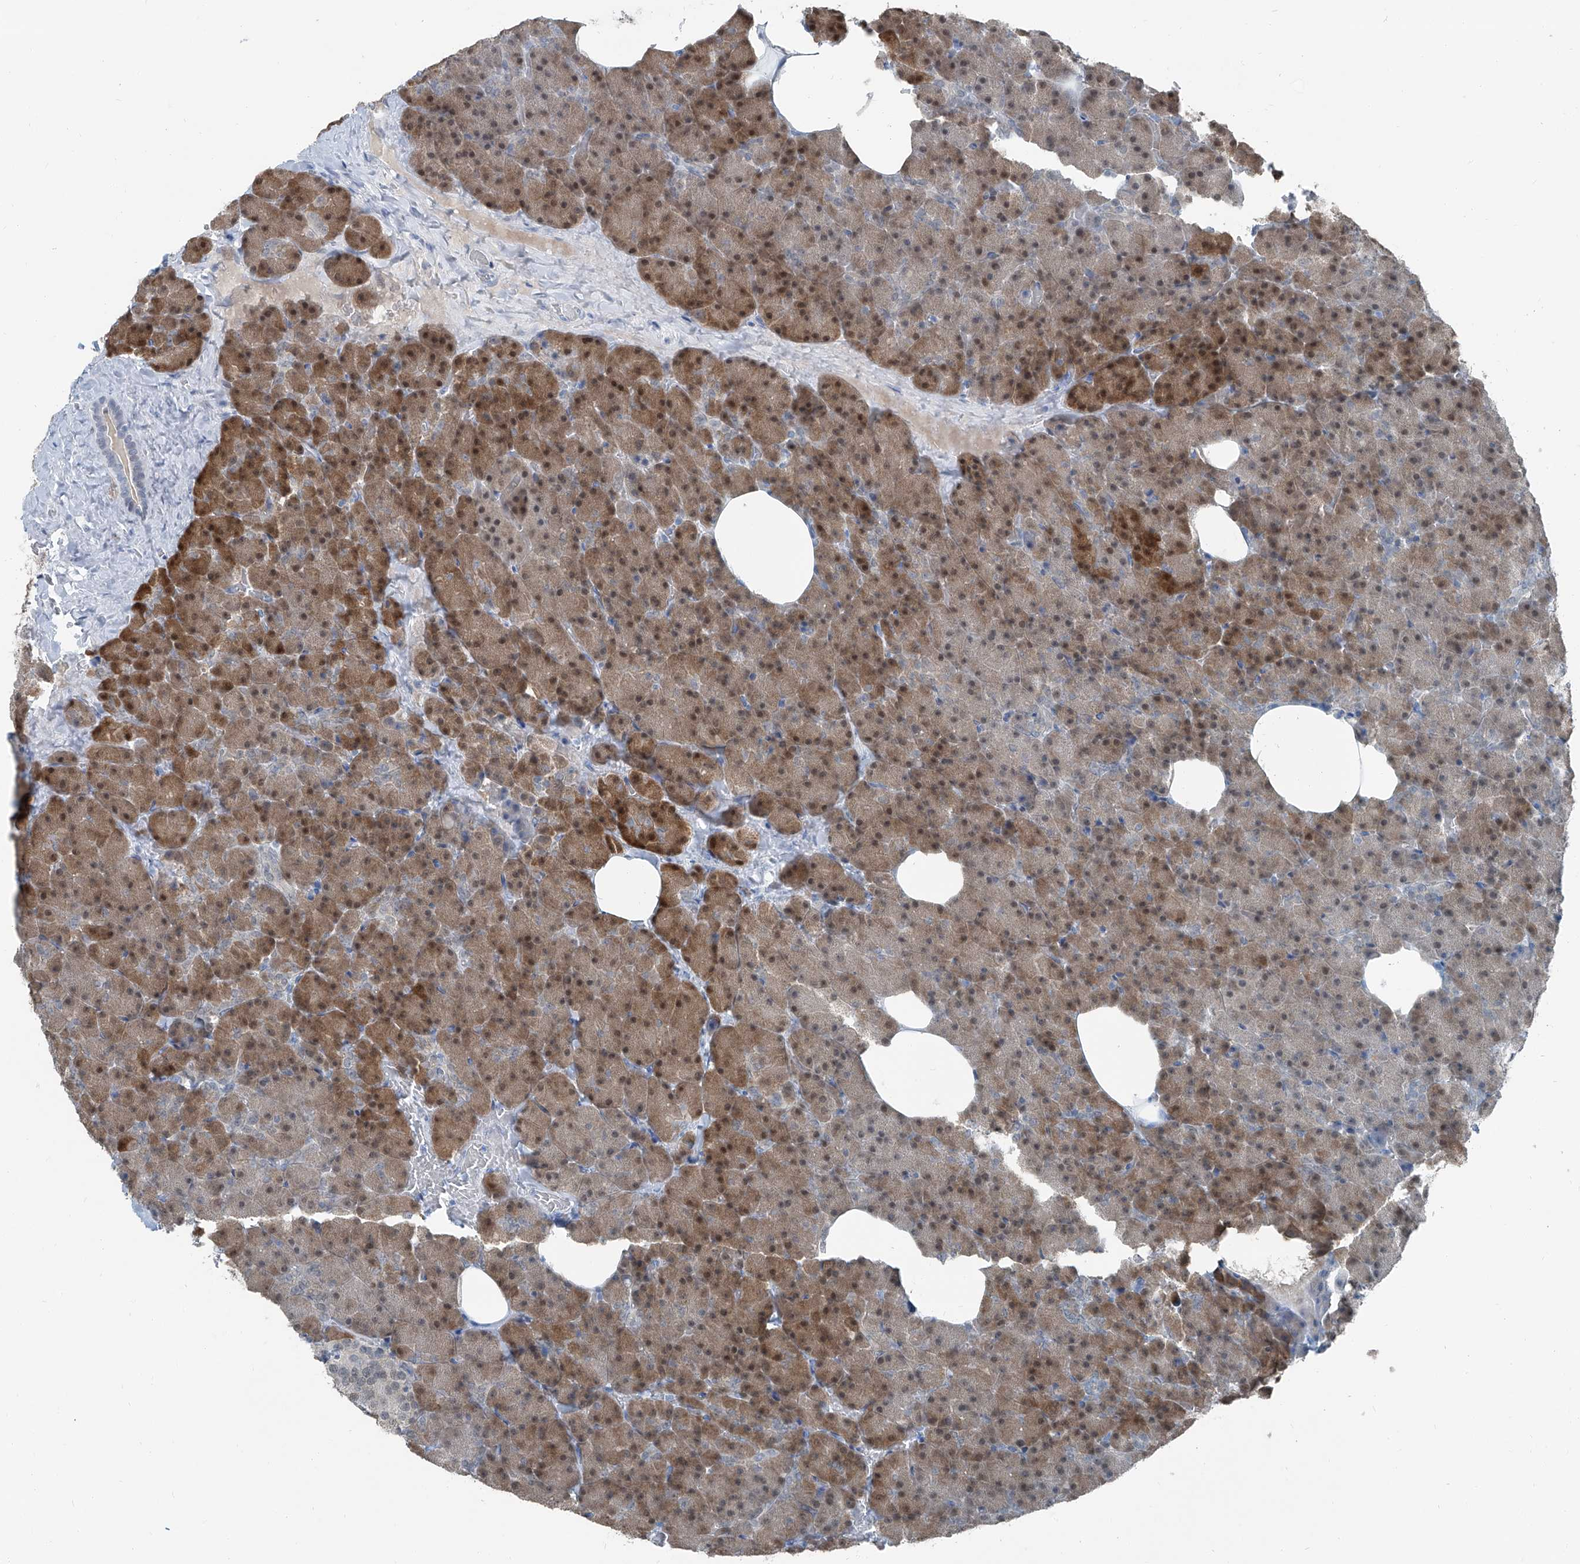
{"staining": {"intensity": "moderate", "quantity": ">75%", "location": "cytoplasmic/membranous,nuclear"}, "tissue": "pancreas", "cell_type": "Exocrine glandular cells", "image_type": "normal", "snomed": [{"axis": "morphology", "description": "Normal tissue, NOS"}, {"axis": "morphology", "description": "Carcinoid, malignant, NOS"}, {"axis": "topography", "description": "Pancreas"}], "caption": "Pancreas stained for a protein (brown) demonstrates moderate cytoplasmic/membranous,nuclear positive positivity in about >75% of exocrine glandular cells.", "gene": "RGN", "patient": {"sex": "female", "age": 35}}